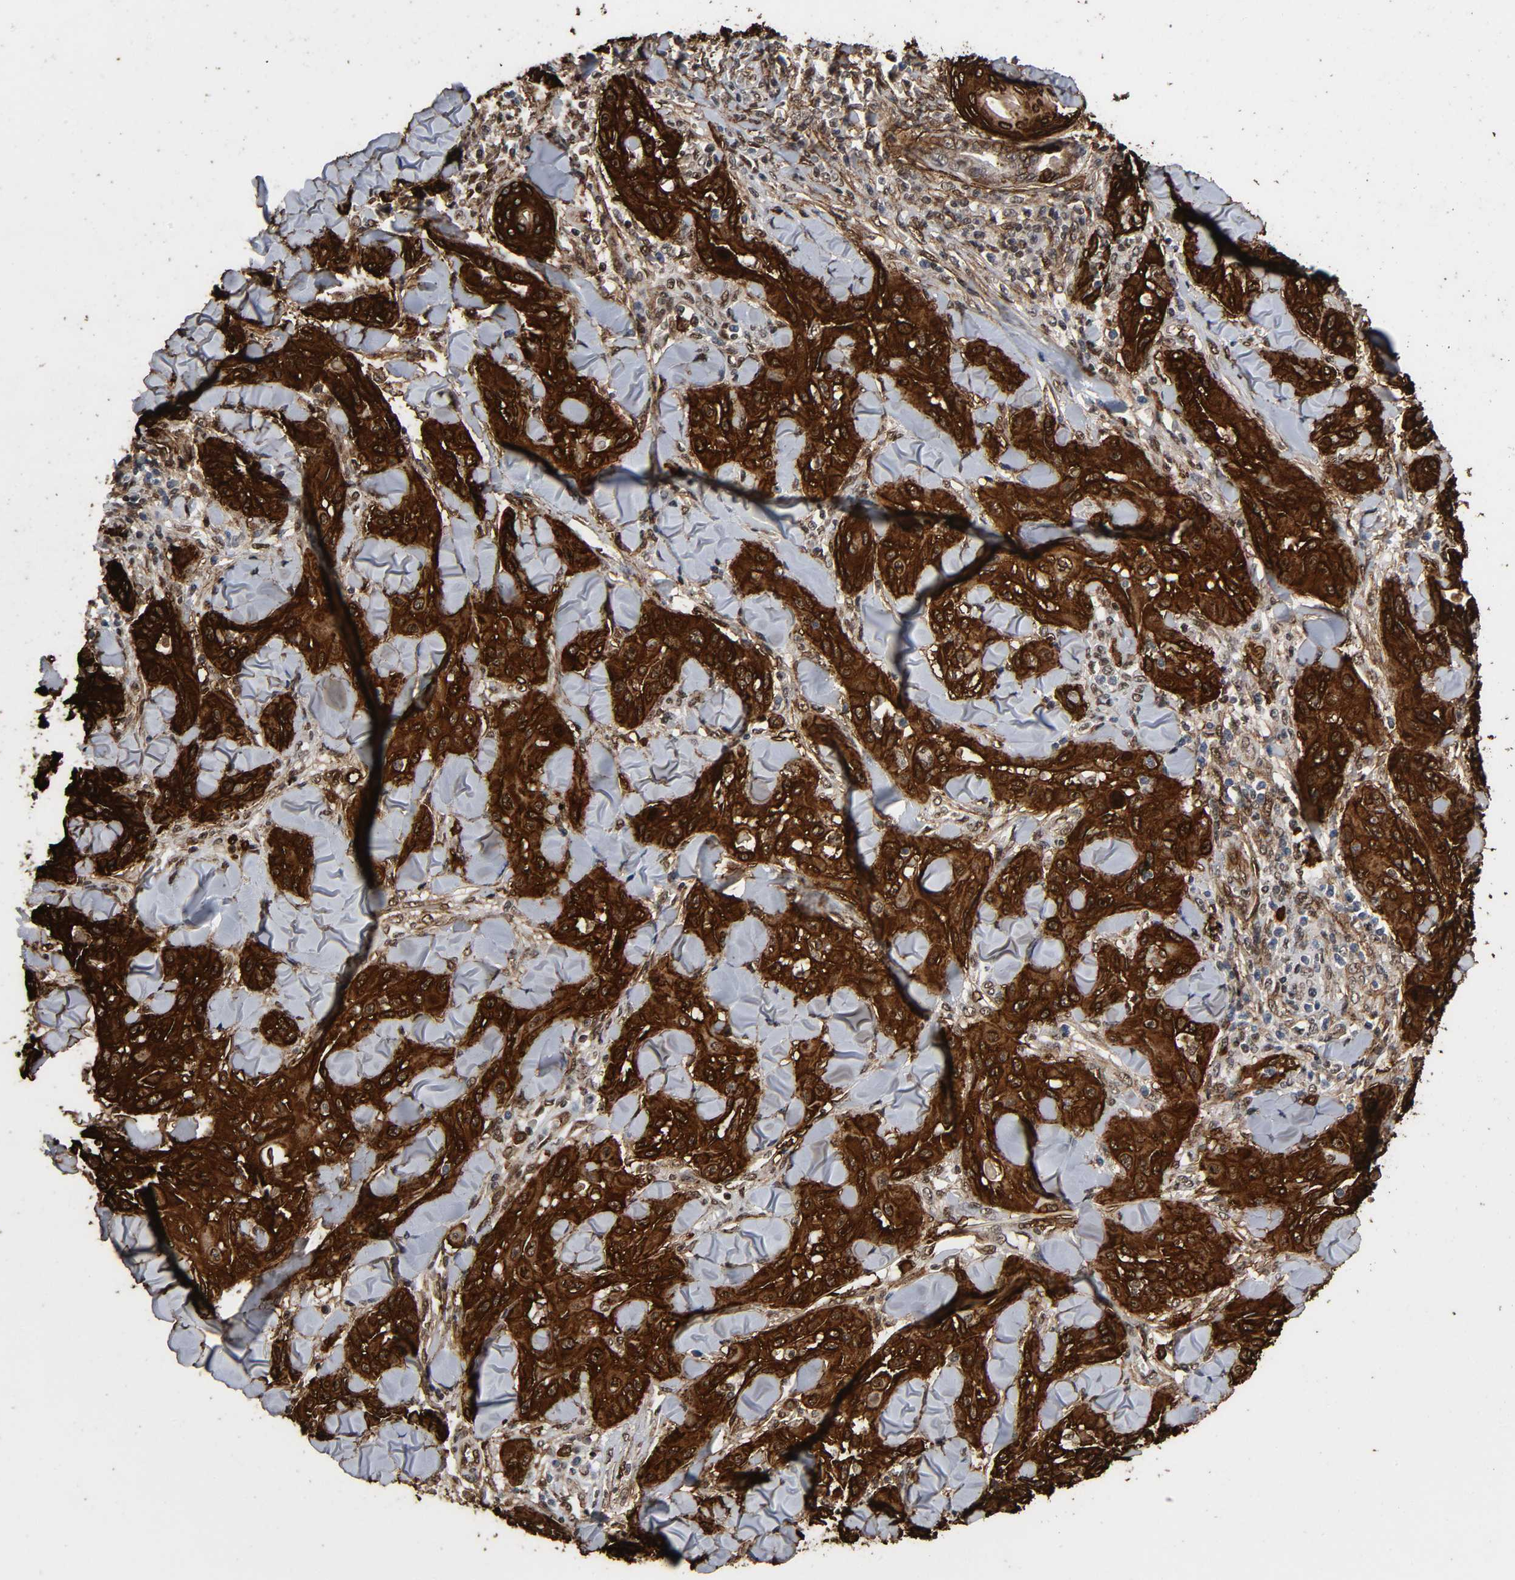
{"staining": {"intensity": "strong", "quantity": ">75%", "location": "cytoplasmic/membranous,nuclear"}, "tissue": "skin cancer", "cell_type": "Tumor cells", "image_type": "cancer", "snomed": [{"axis": "morphology", "description": "Squamous cell carcinoma, NOS"}, {"axis": "topography", "description": "Skin"}], "caption": "Immunohistochemical staining of skin cancer (squamous cell carcinoma) shows strong cytoplasmic/membranous and nuclear protein positivity in about >75% of tumor cells. The staining was performed using DAB (3,3'-diaminobenzidine), with brown indicating positive protein expression. Nuclei are stained blue with hematoxylin.", "gene": "AHNAK2", "patient": {"sex": "male", "age": 24}}